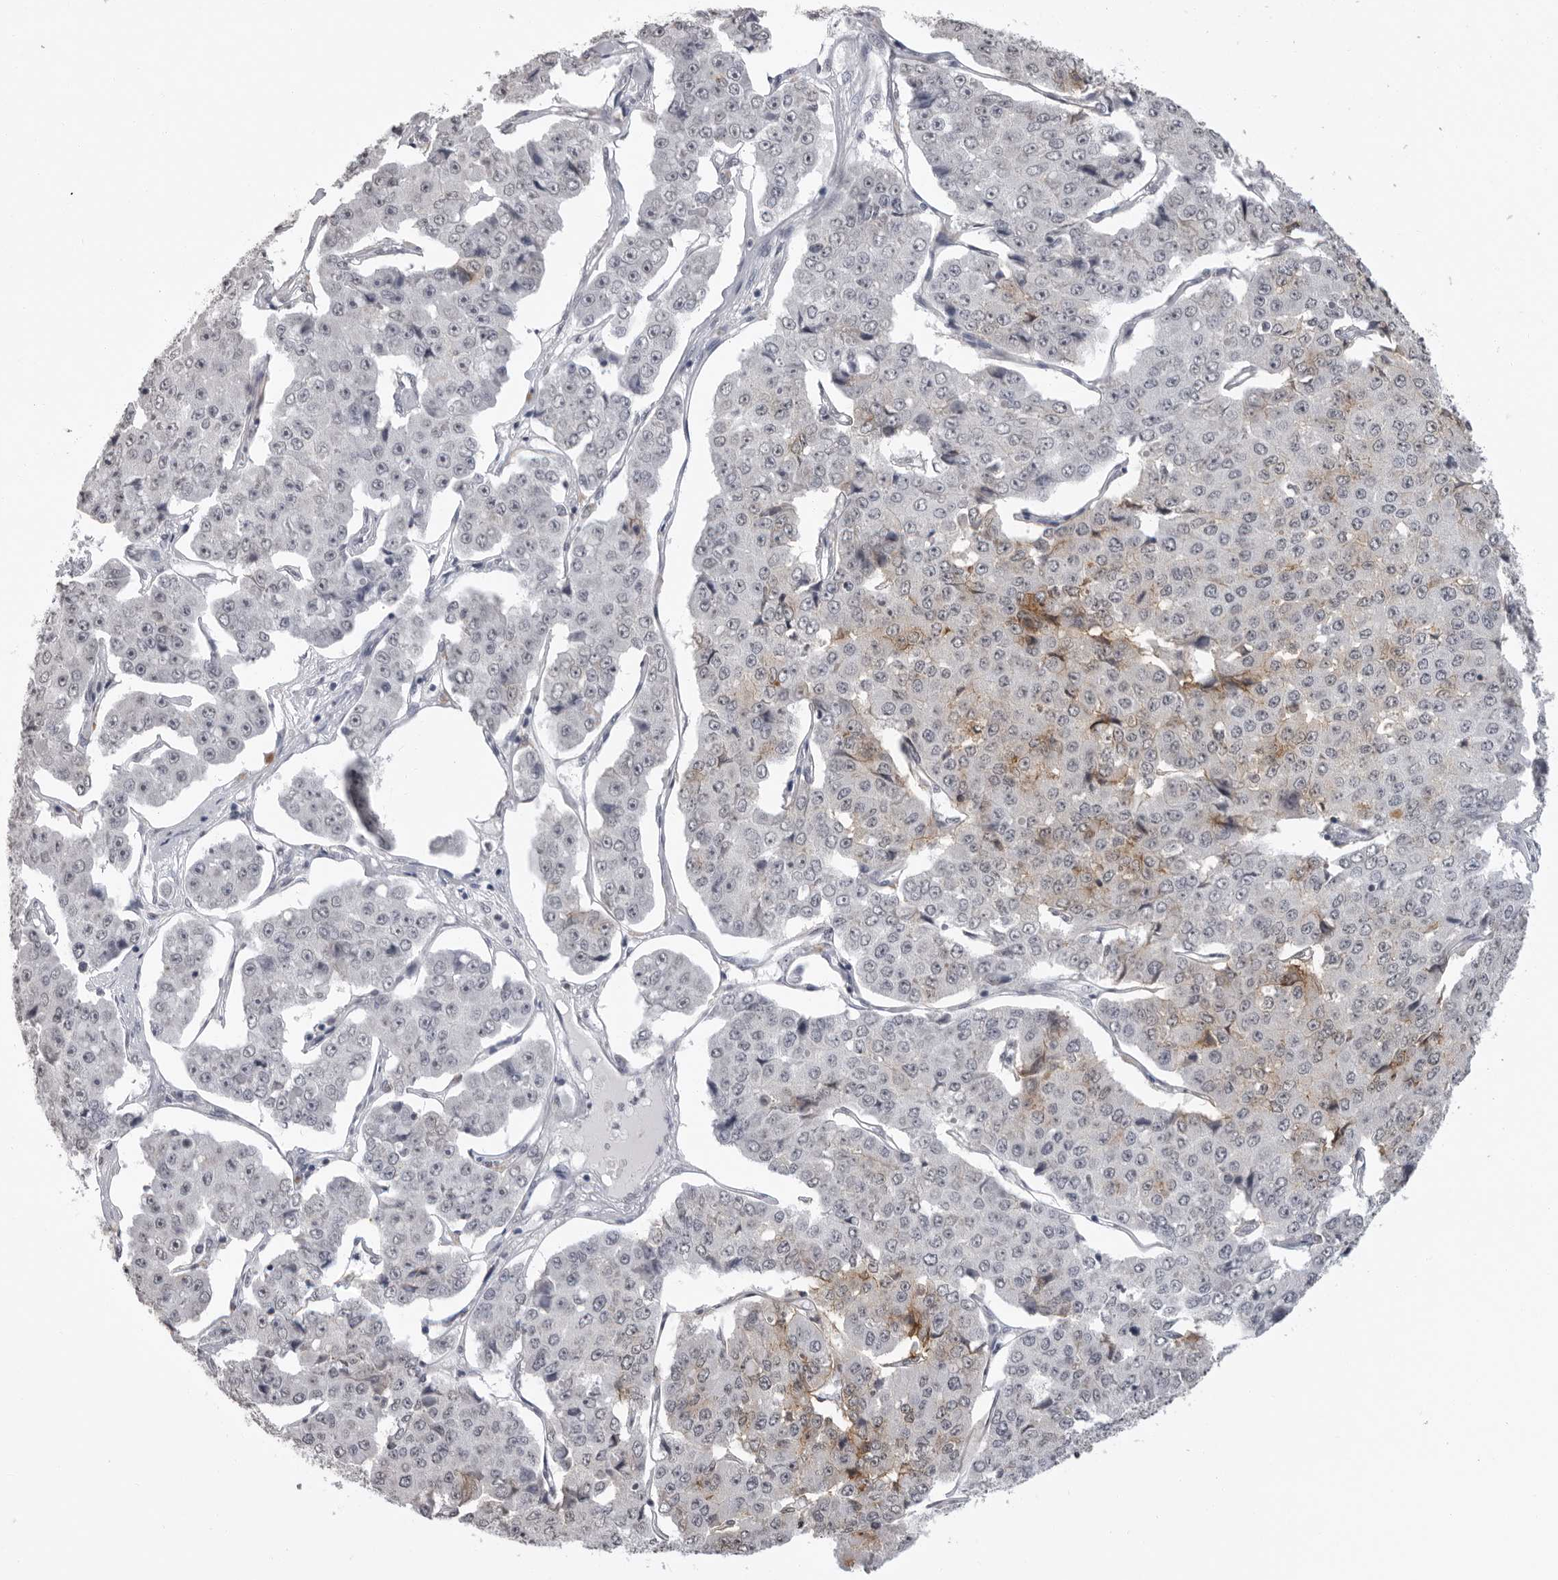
{"staining": {"intensity": "weak", "quantity": "<25%", "location": "cytoplasmic/membranous"}, "tissue": "pancreatic cancer", "cell_type": "Tumor cells", "image_type": "cancer", "snomed": [{"axis": "morphology", "description": "Adenocarcinoma, NOS"}, {"axis": "topography", "description": "Pancreas"}], "caption": "A high-resolution image shows immunohistochemistry staining of pancreatic cancer (adenocarcinoma), which displays no significant positivity in tumor cells.", "gene": "HEPACAM", "patient": {"sex": "male", "age": 50}}